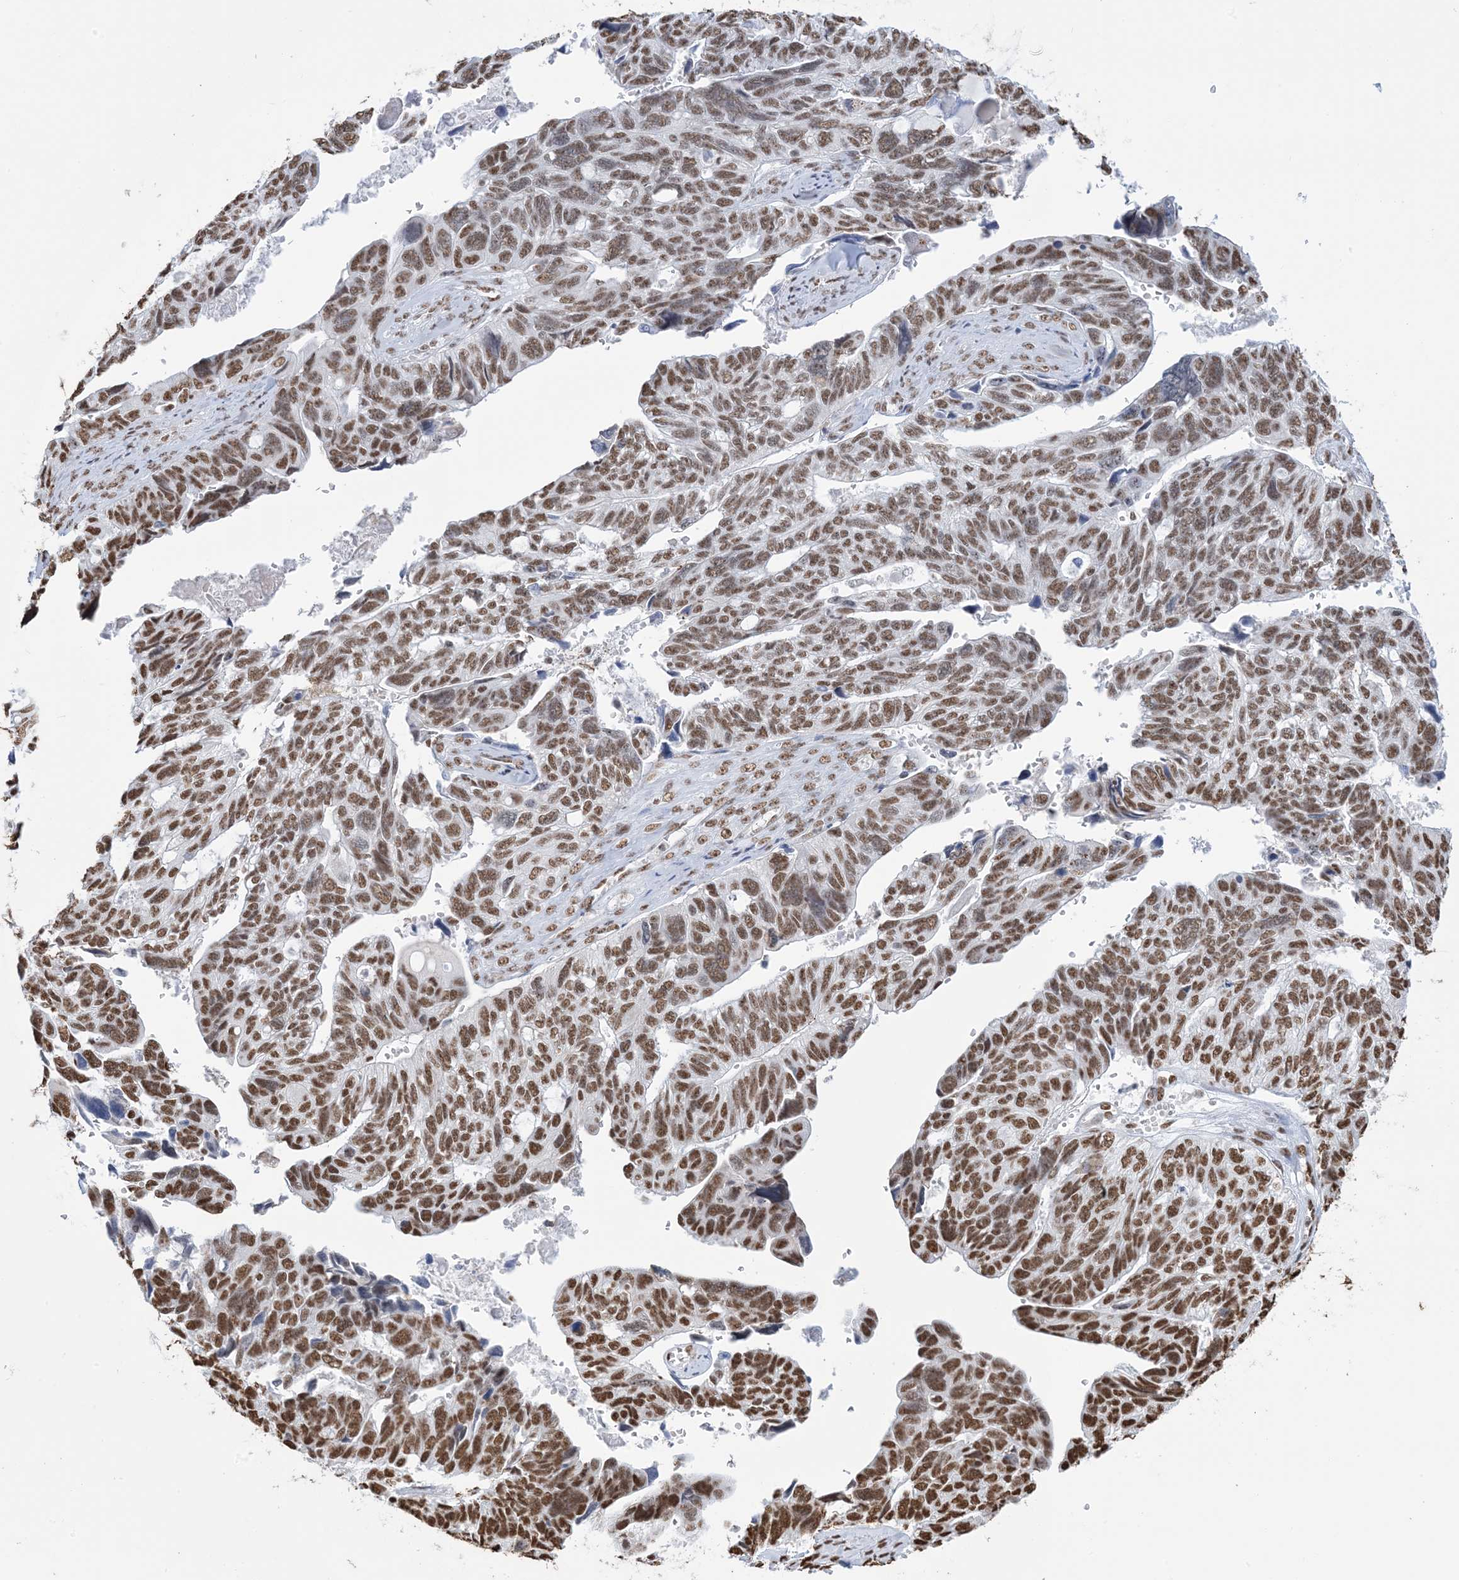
{"staining": {"intensity": "moderate", "quantity": ">75%", "location": "nuclear"}, "tissue": "ovarian cancer", "cell_type": "Tumor cells", "image_type": "cancer", "snomed": [{"axis": "morphology", "description": "Cystadenocarcinoma, serous, NOS"}, {"axis": "topography", "description": "Ovary"}], "caption": "Ovarian serous cystadenocarcinoma stained with a protein marker displays moderate staining in tumor cells.", "gene": "ZNF792", "patient": {"sex": "female", "age": 79}}